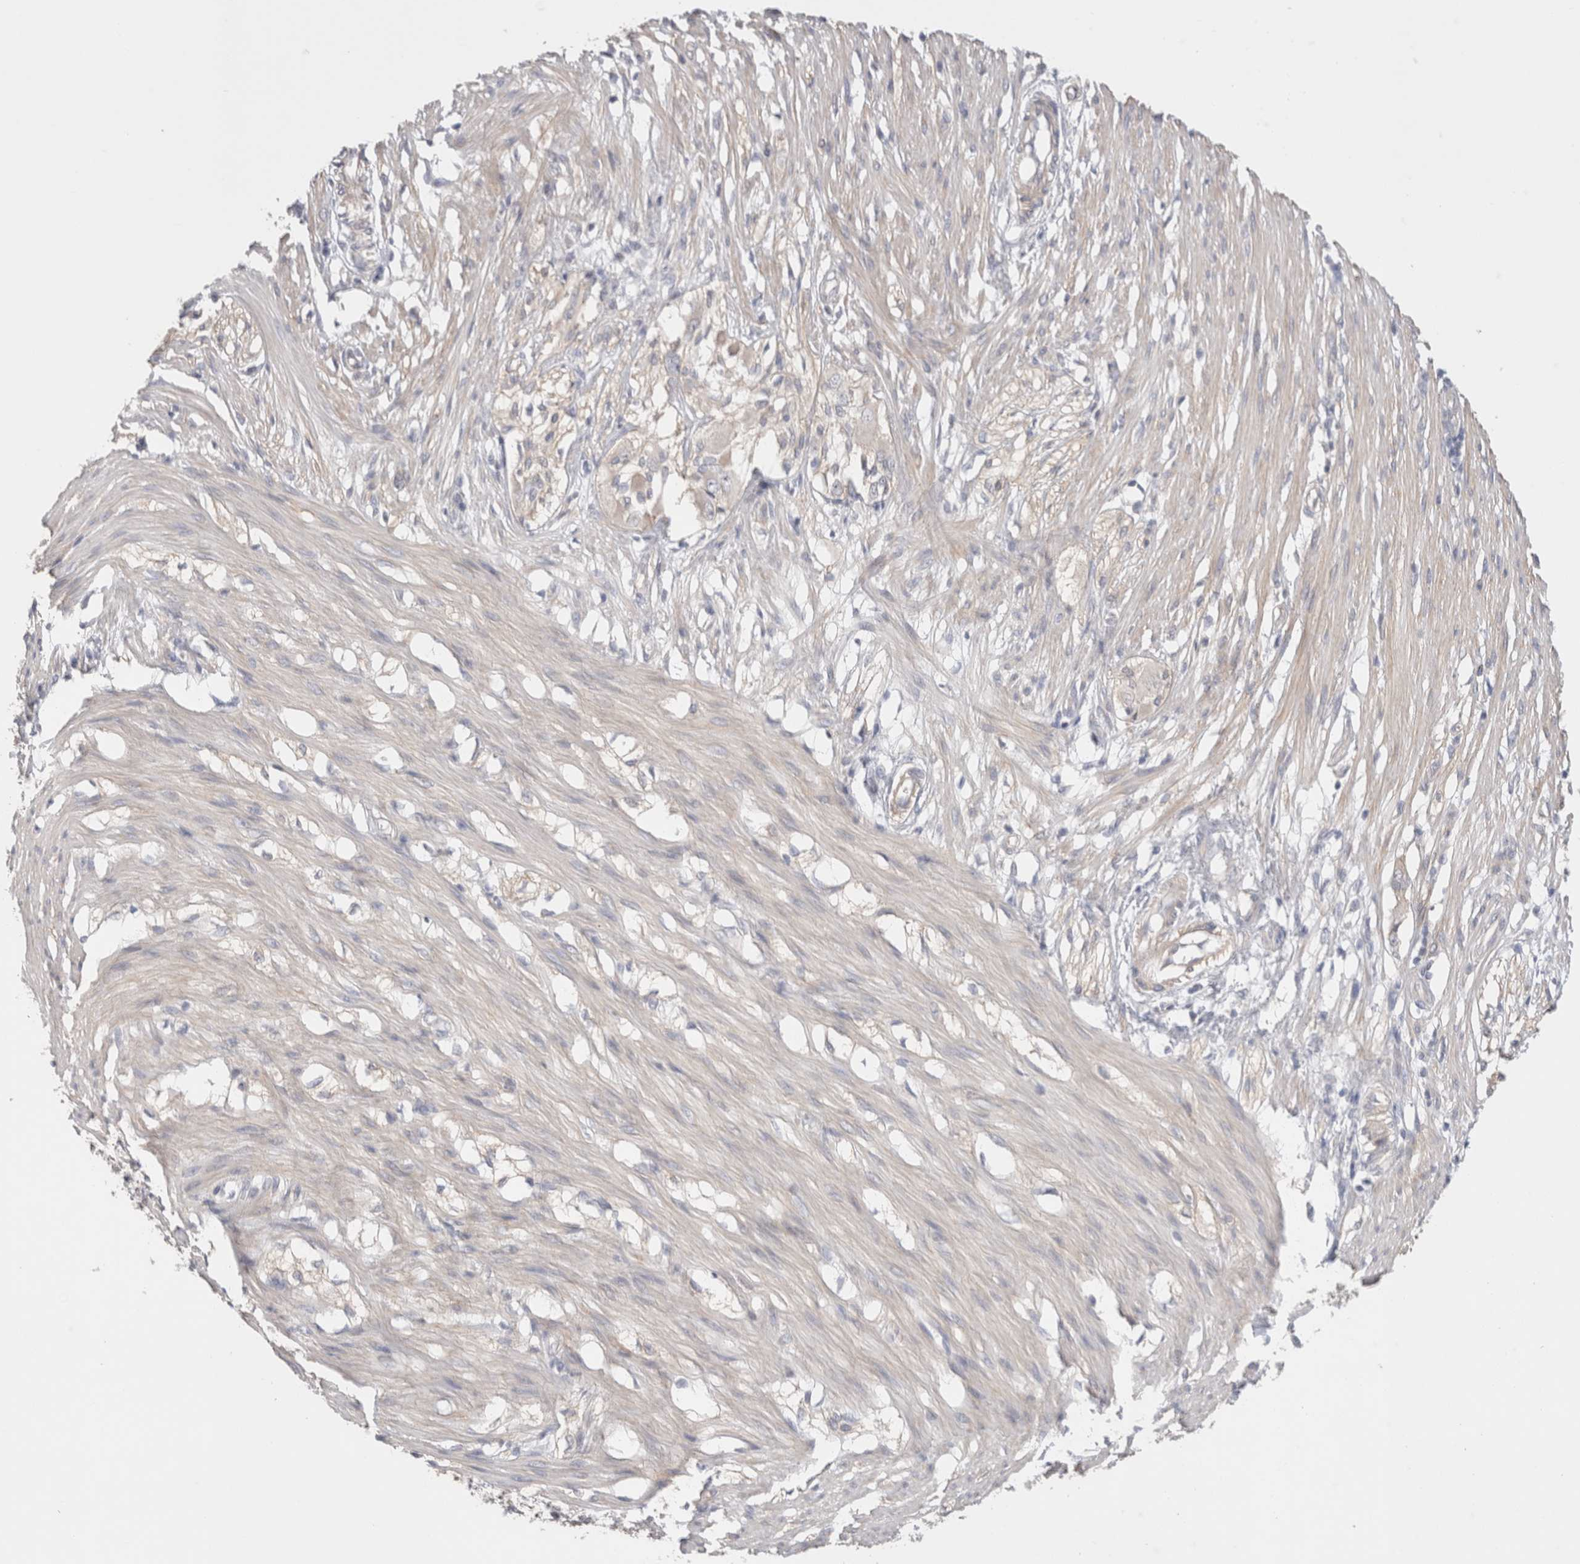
{"staining": {"intensity": "weak", "quantity": "<25%", "location": "cytoplasmic/membranous"}, "tissue": "smooth muscle", "cell_type": "Smooth muscle cells", "image_type": "normal", "snomed": [{"axis": "morphology", "description": "Normal tissue, NOS"}, {"axis": "morphology", "description": "Adenocarcinoma, NOS"}, {"axis": "topography", "description": "Smooth muscle"}, {"axis": "topography", "description": "Colon"}], "caption": "Immunohistochemistry (IHC) photomicrograph of normal smooth muscle: human smooth muscle stained with DAB (3,3'-diaminobenzidine) reveals no significant protein positivity in smooth muscle cells.", "gene": "DMD", "patient": {"sex": "male", "age": 14}}